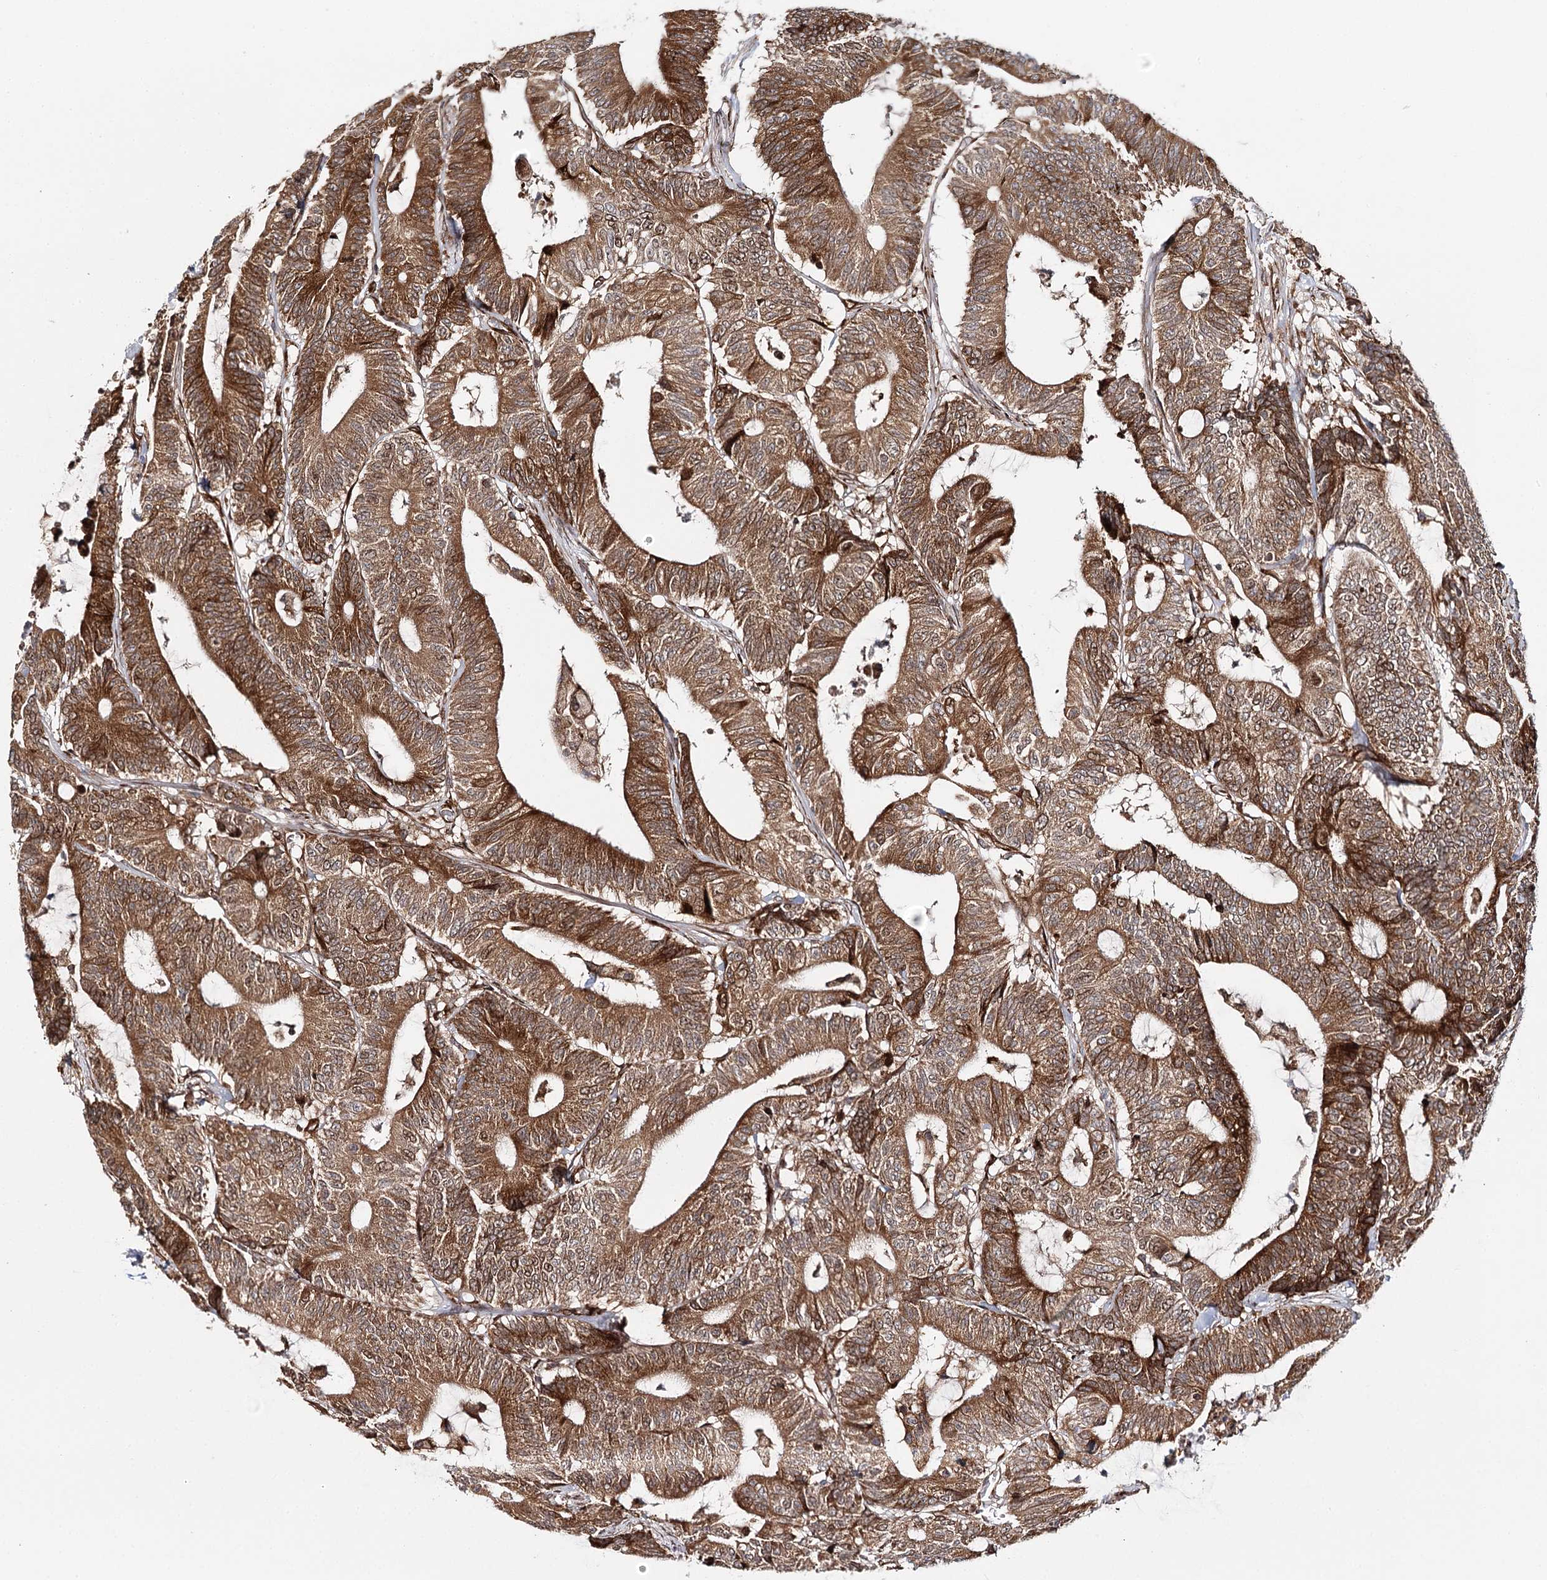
{"staining": {"intensity": "moderate", "quantity": ">75%", "location": "cytoplasmic/membranous,nuclear"}, "tissue": "colorectal cancer", "cell_type": "Tumor cells", "image_type": "cancer", "snomed": [{"axis": "morphology", "description": "Adenocarcinoma, NOS"}, {"axis": "topography", "description": "Colon"}], "caption": "Protein positivity by immunohistochemistry displays moderate cytoplasmic/membranous and nuclear staining in about >75% of tumor cells in adenocarcinoma (colorectal).", "gene": "MKNK1", "patient": {"sex": "female", "age": 84}}